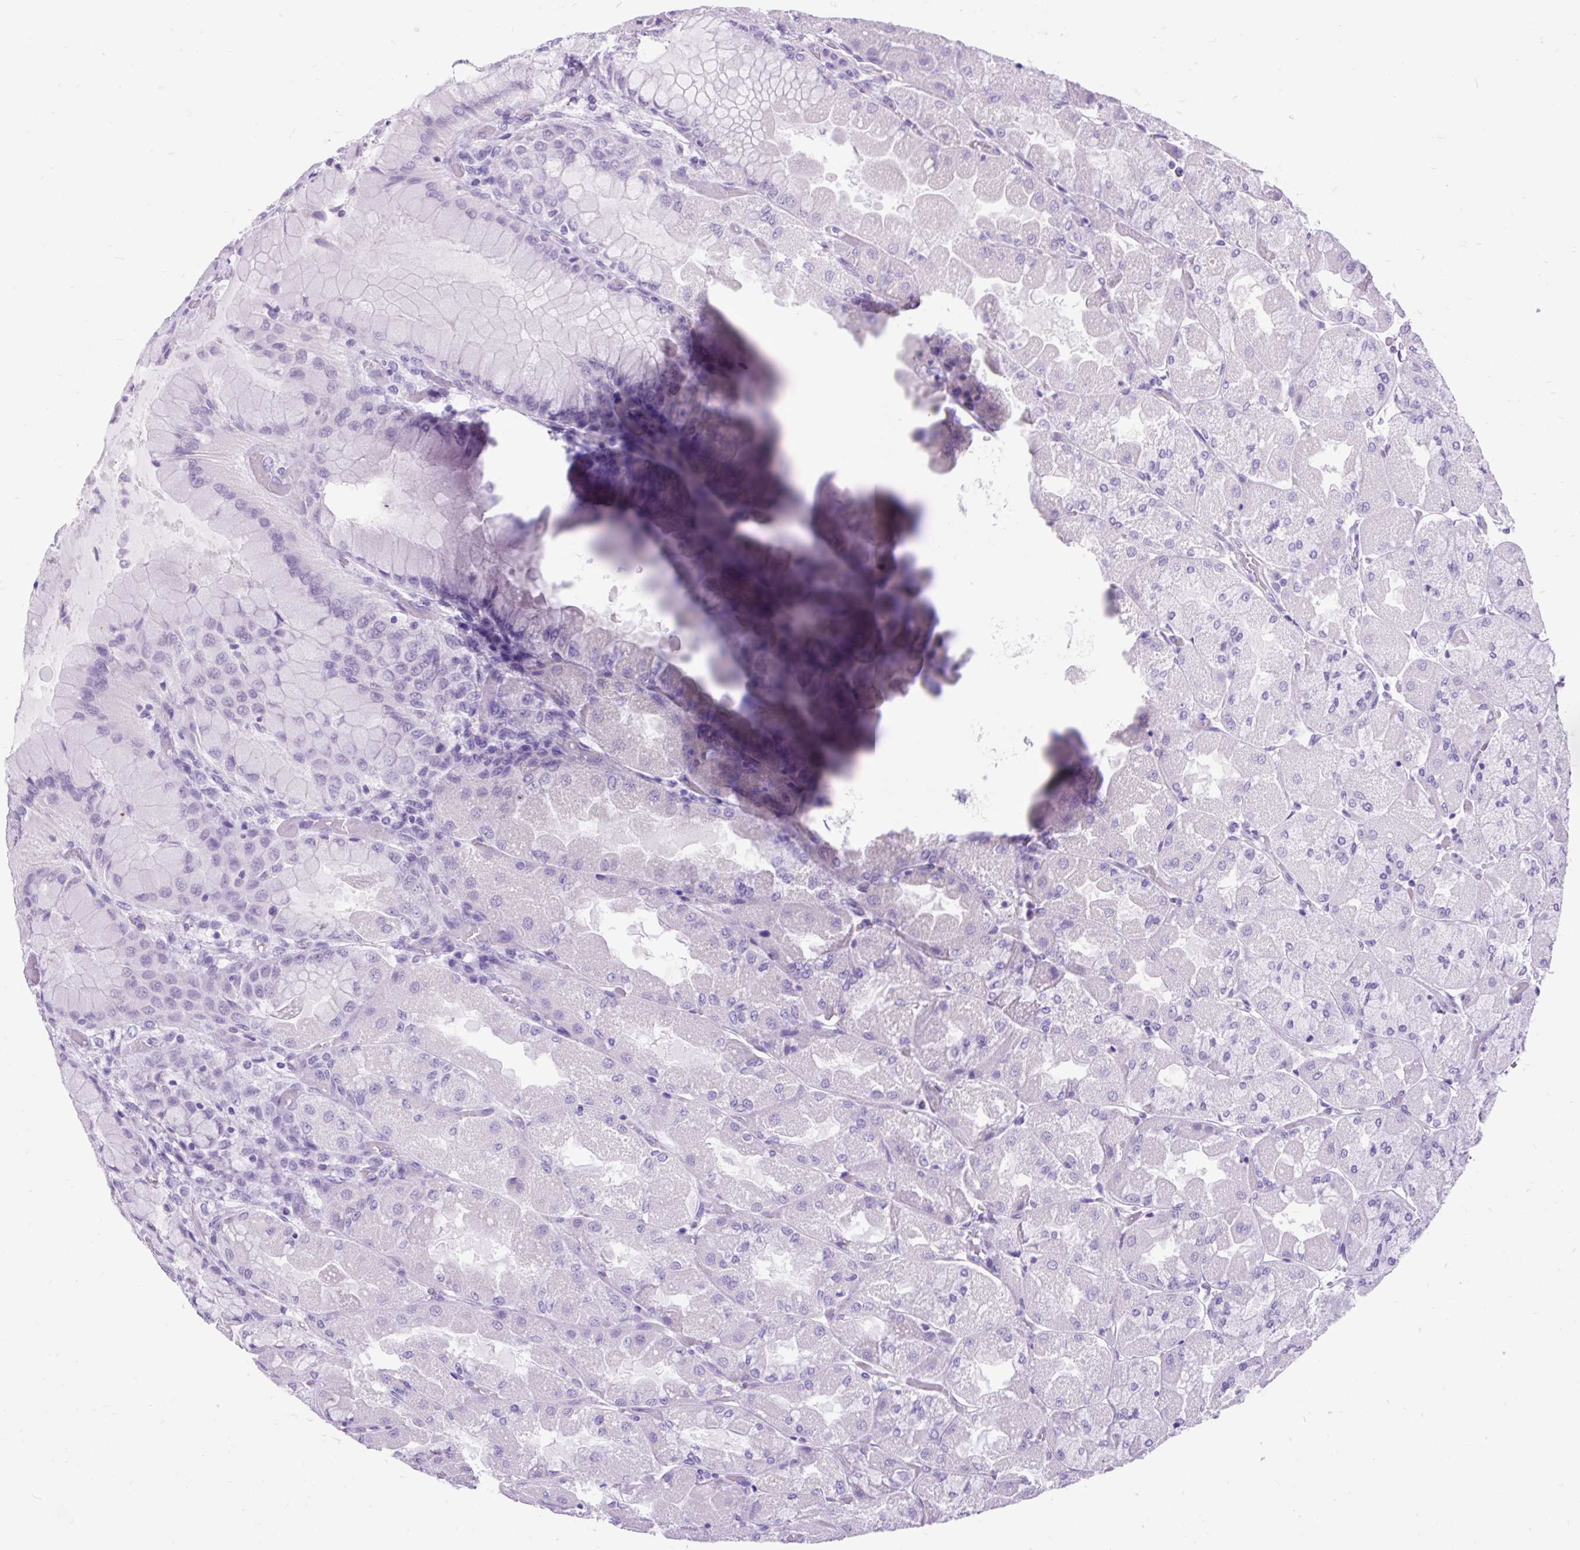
{"staining": {"intensity": "negative", "quantity": "none", "location": "none"}, "tissue": "stomach", "cell_type": "Glandular cells", "image_type": "normal", "snomed": [{"axis": "morphology", "description": "Normal tissue, NOS"}, {"axis": "topography", "description": "Stomach"}], "caption": "Immunohistochemical staining of normal human stomach reveals no significant staining in glandular cells. (Immunohistochemistry (ihc), brightfield microscopy, high magnification).", "gene": "SCGB1A1", "patient": {"sex": "female", "age": 61}}